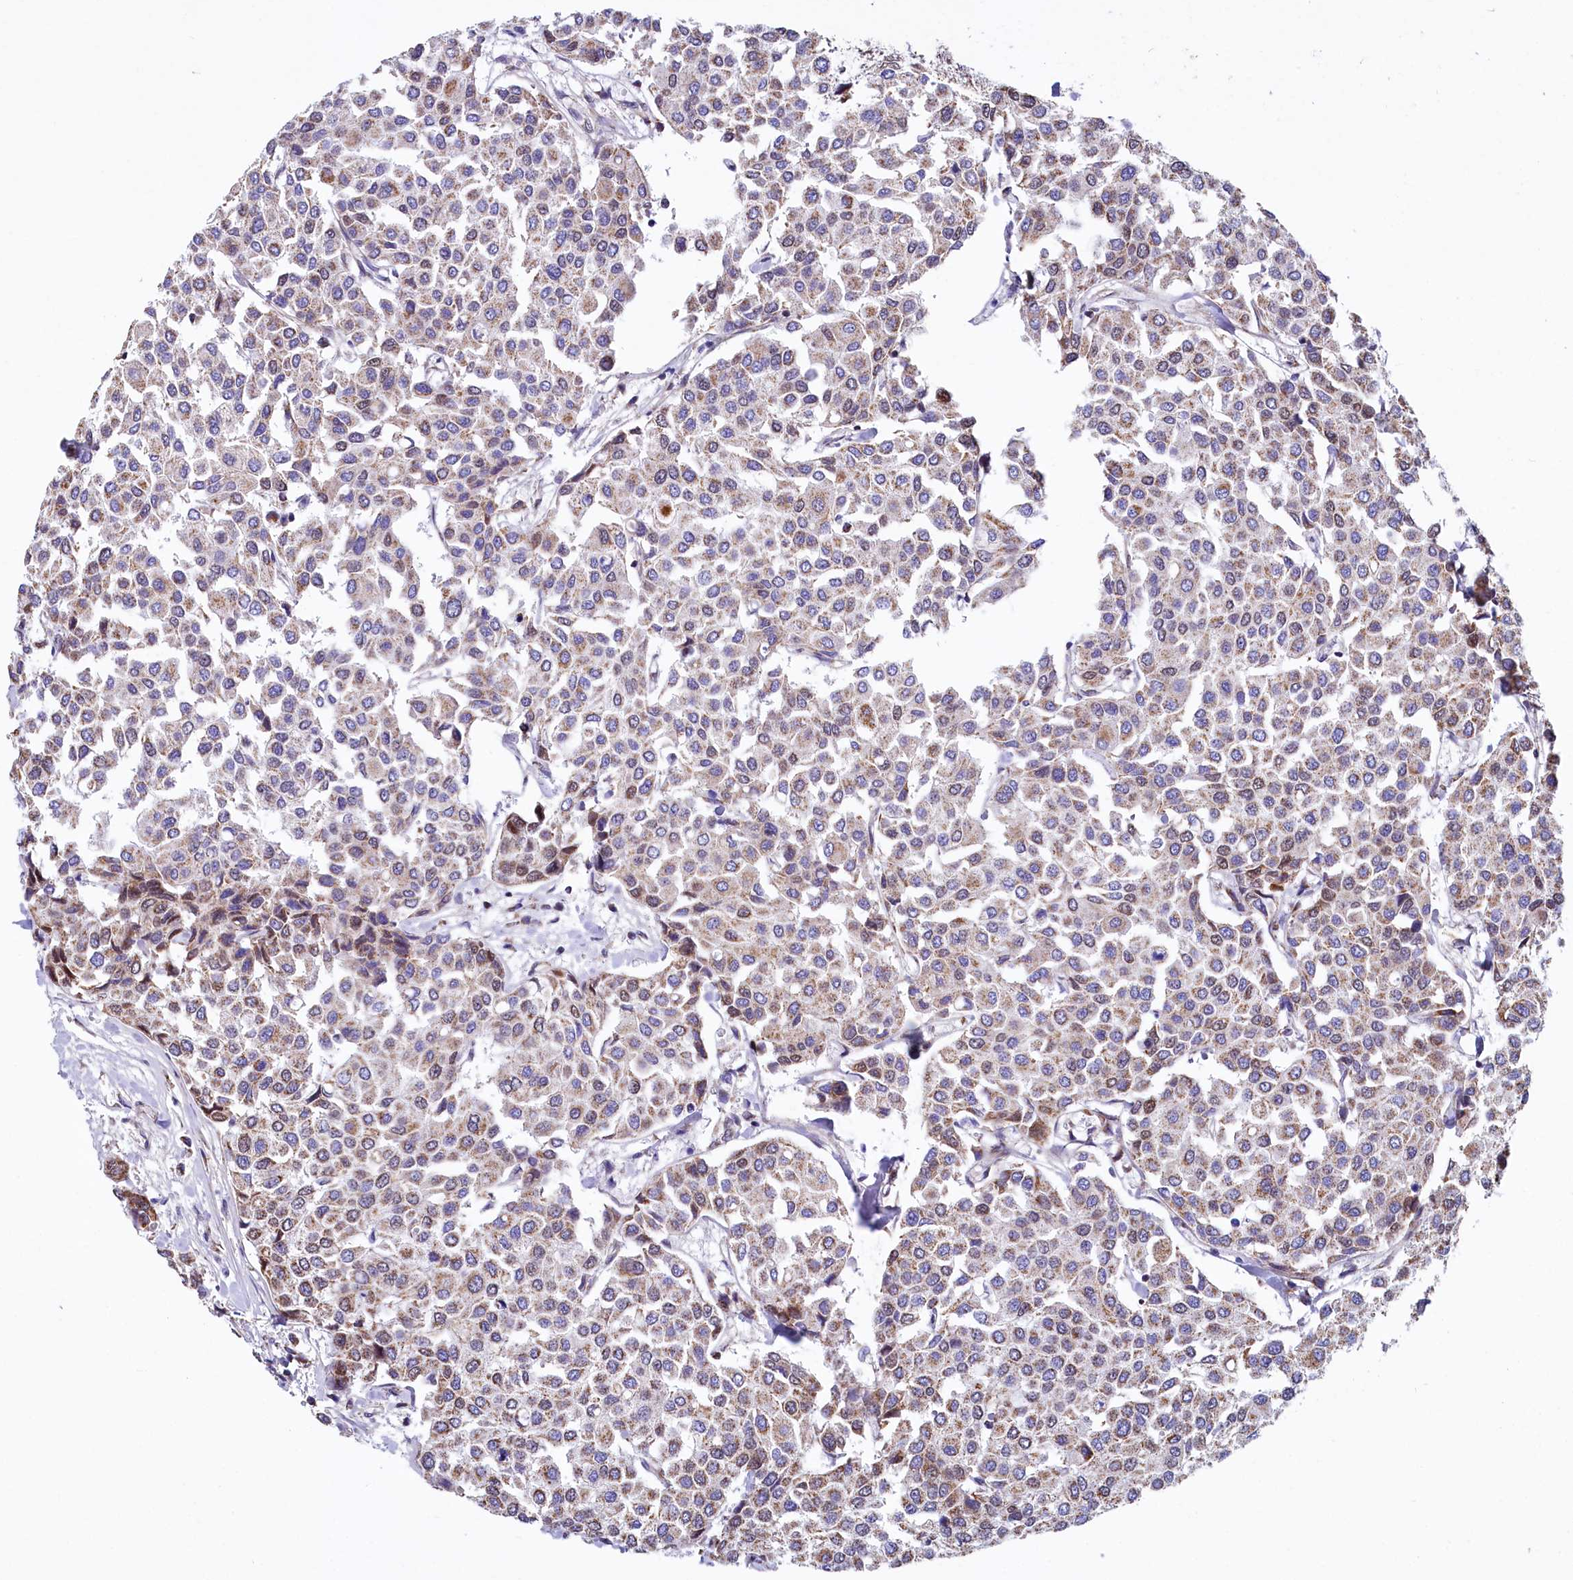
{"staining": {"intensity": "moderate", "quantity": ">75%", "location": "cytoplasmic/membranous"}, "tissue": "breast cancer", "cell_type": "Tumor cells", "image_type": "cancer", "snomed": [{"axis": "morphology", "description": "Duct carcinoma"}, {"axis": "topography", "description": "Breast"}], "caption": "Immunohistochemical staining of human breast invasive ductal carcinoma shows medium levels of moderate cytoplasmic/membranous protein expression in about >75% of tumor cells.", "gene": "MORN3", "patient": {"sex": "female", "age": 55}}